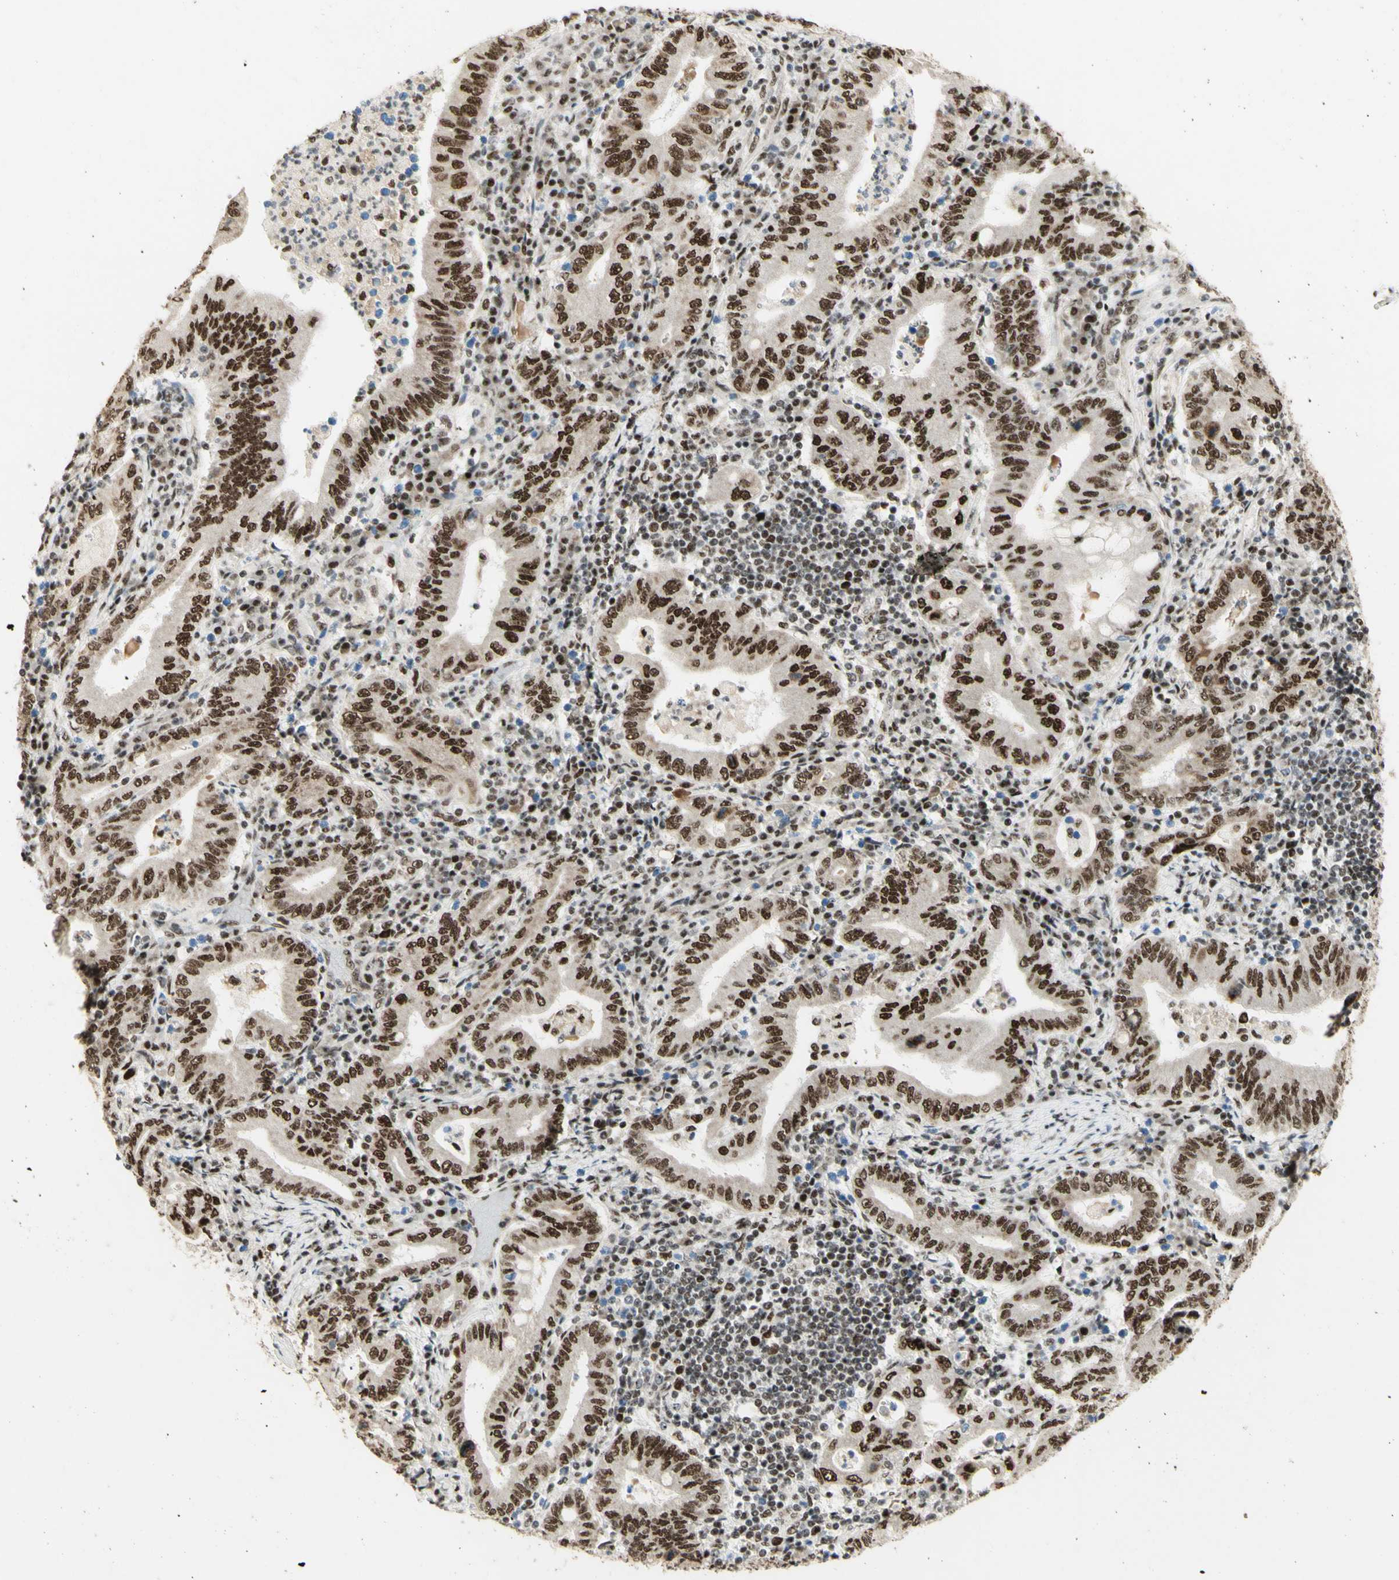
{"staining": {"intensity": "strong", "quantity": ">75%", "location": "cytoplasmic/membranous,nuclear"}, "tissue": "stomach cancer", "cell_type": "Tumor cells", "image_type": "cancer", "snomed": [{"axis": "morphology", "description": "Normal tissue, NOS"}, {"axis": "morphology", "description": "Adenocarcinoma, NOS"}, {"axis": "topography", "description": "Esophagus"}, {"axis": "topography", "description": "Stomach, upper"}, {"axis": "topography", "description": "Peripheral nerve tissue"}], "caption": "Tumor cells show high levels of strong cytoplasmic/membranous and nuclear positivity in about >75% of cells in stomach cancer.", "gene": "DHX9", "patient": {"sex": "male", "age": 62}}